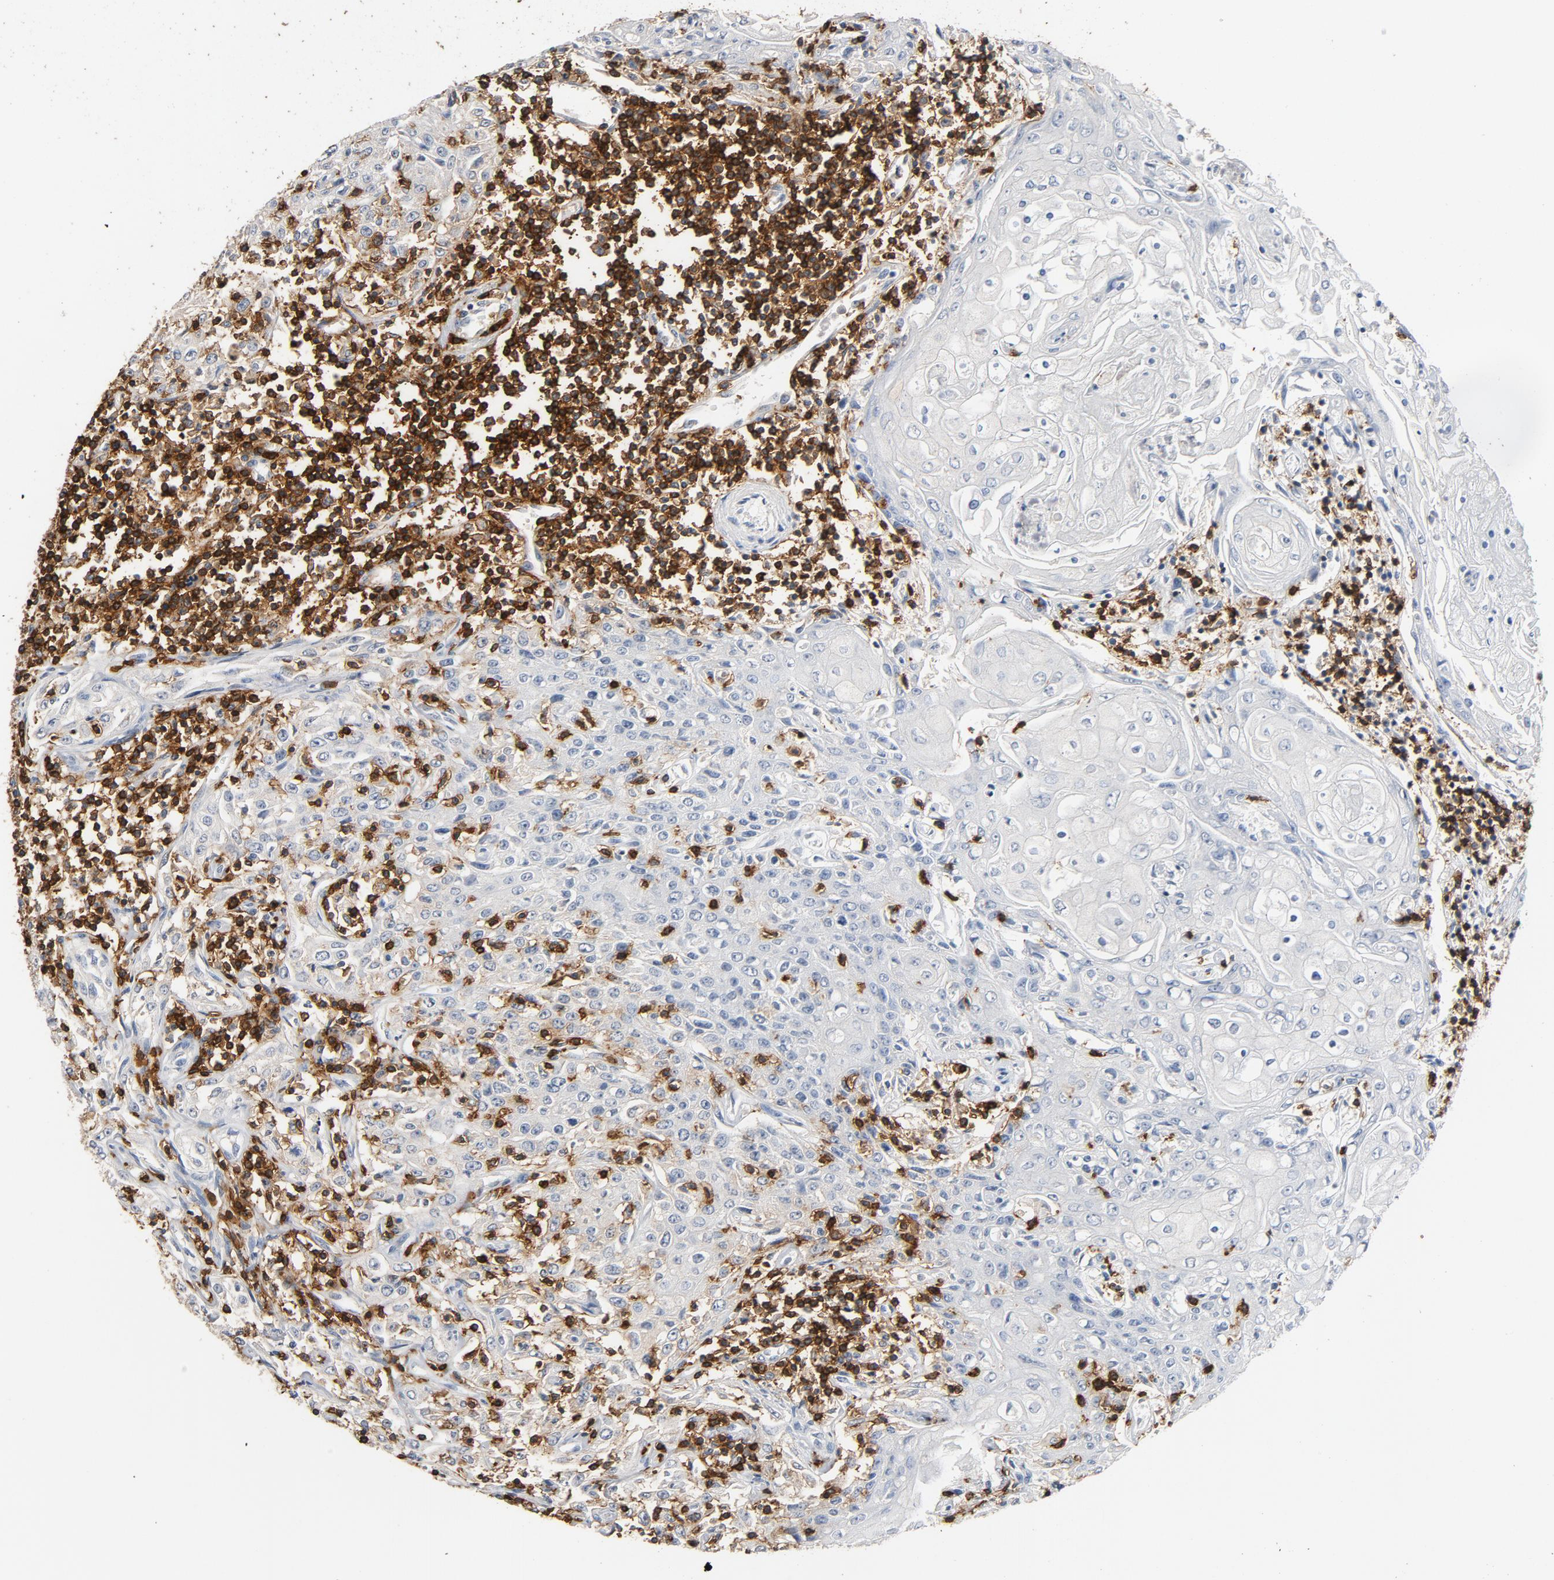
{"staining": {"intensity": "negative", "quantity": "none", "location": "none"}, "tissue": "head and neck cancer", "cell_type": "Tumor cells", "image_type": "cancer", "snomed": [{"axis": "morphology", "description": "Squamous cell carcinoma, NOS"}, {"axis": "topography", "description": "Oral tissue"}, {"axis": "topography", "description": "Head-Neck"}], "caption": "Tumor cells are negative for brown protein staining in head and neck squamous cell carcinoma.", "gene": "CD247", "patient": {"sex": "female", "age": 76}}